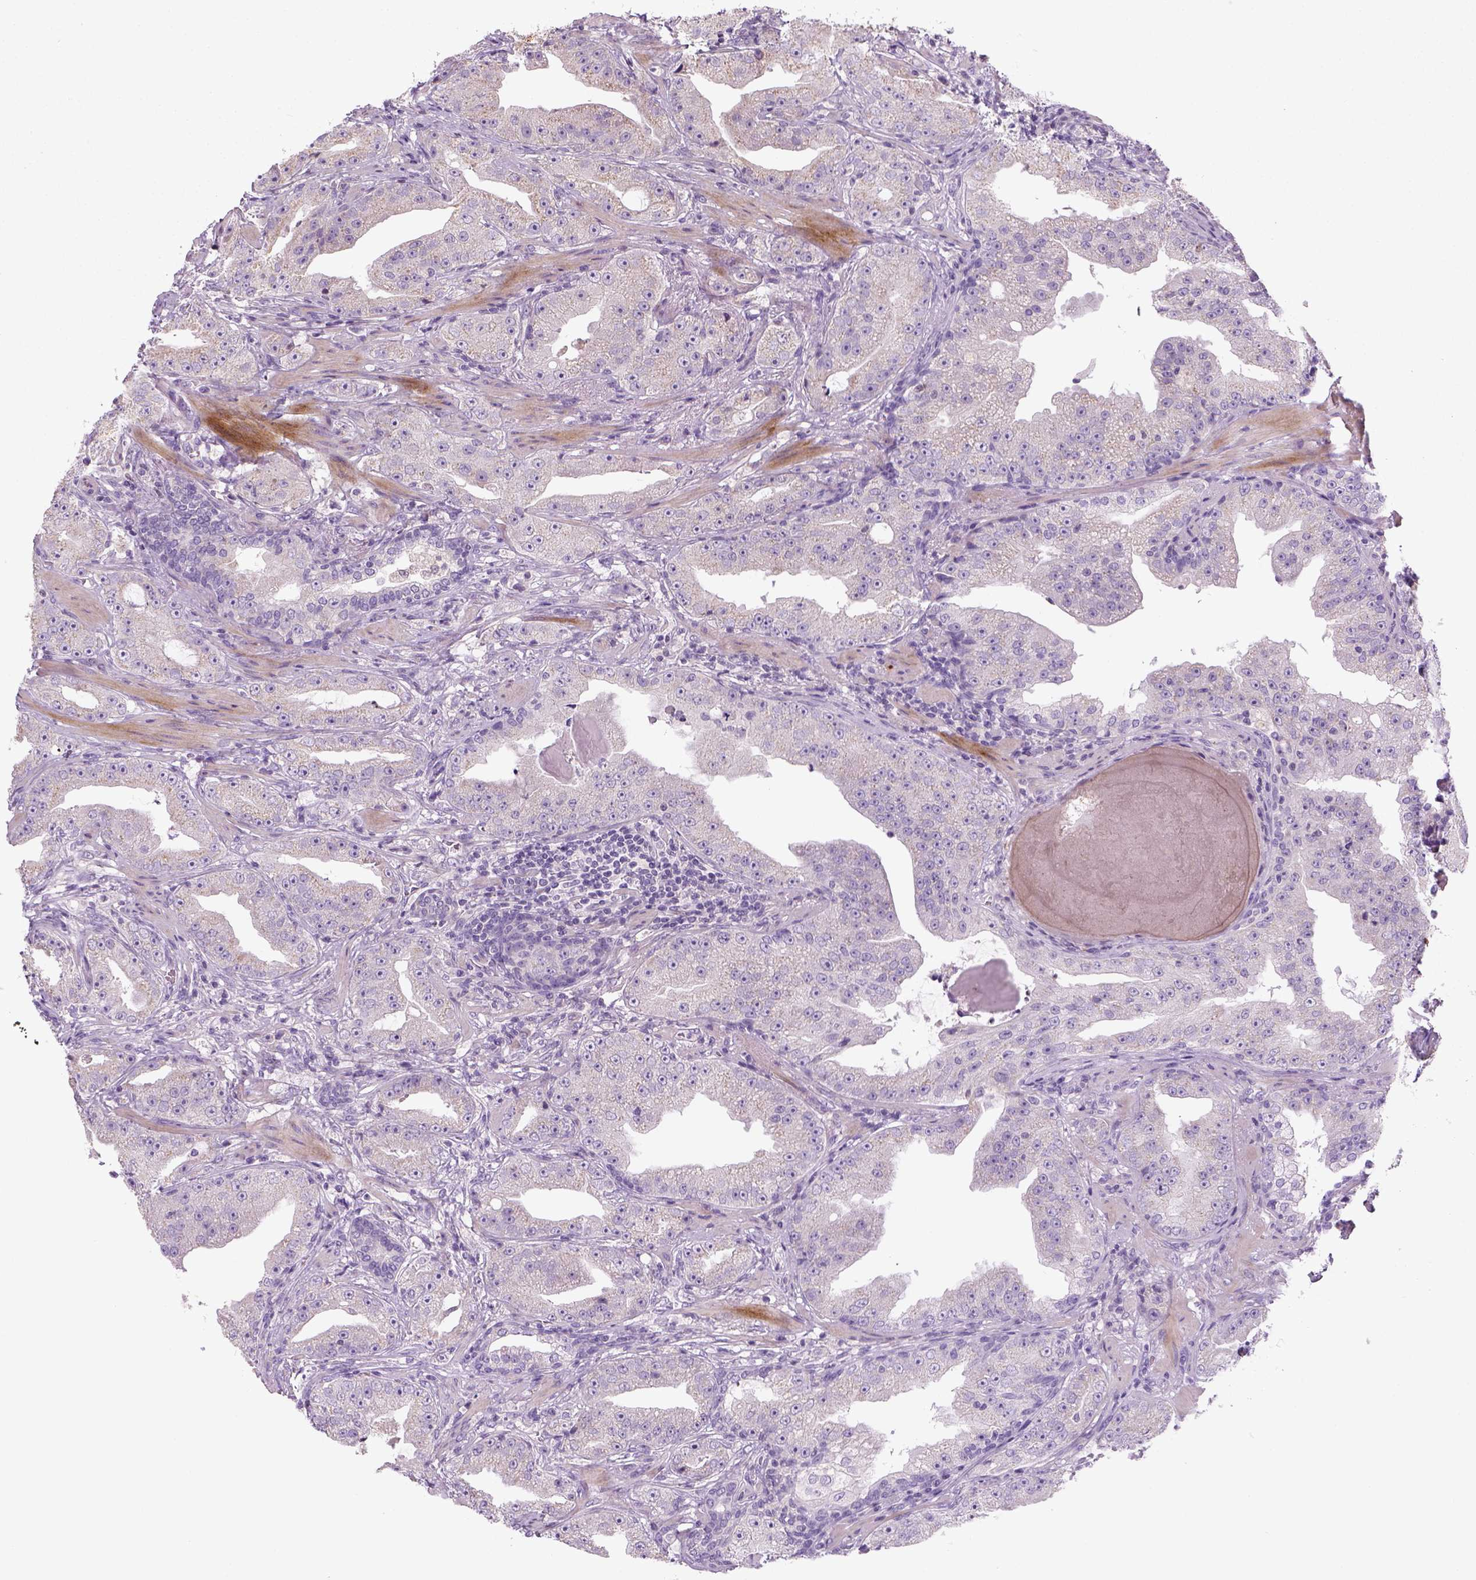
{"staining": {"intensity": "negative", "quantity": "none", "location": "none"}, "tissue": "prostate cancer", "cell_type": "Tumor cells", "image_type": "cancer", "snomed": [{"axis": "morphology", "description": "Adenocarcinoma, Low grade"}, {"axis": "topography", "description": "Prostate"}], "caption": "IHC histopathology image of prostate cancer stained for a protein (brown), which shows no staining in tumor cells.", "gene": "NUDT6", "patient": {"sex": "male", "age": 62}}